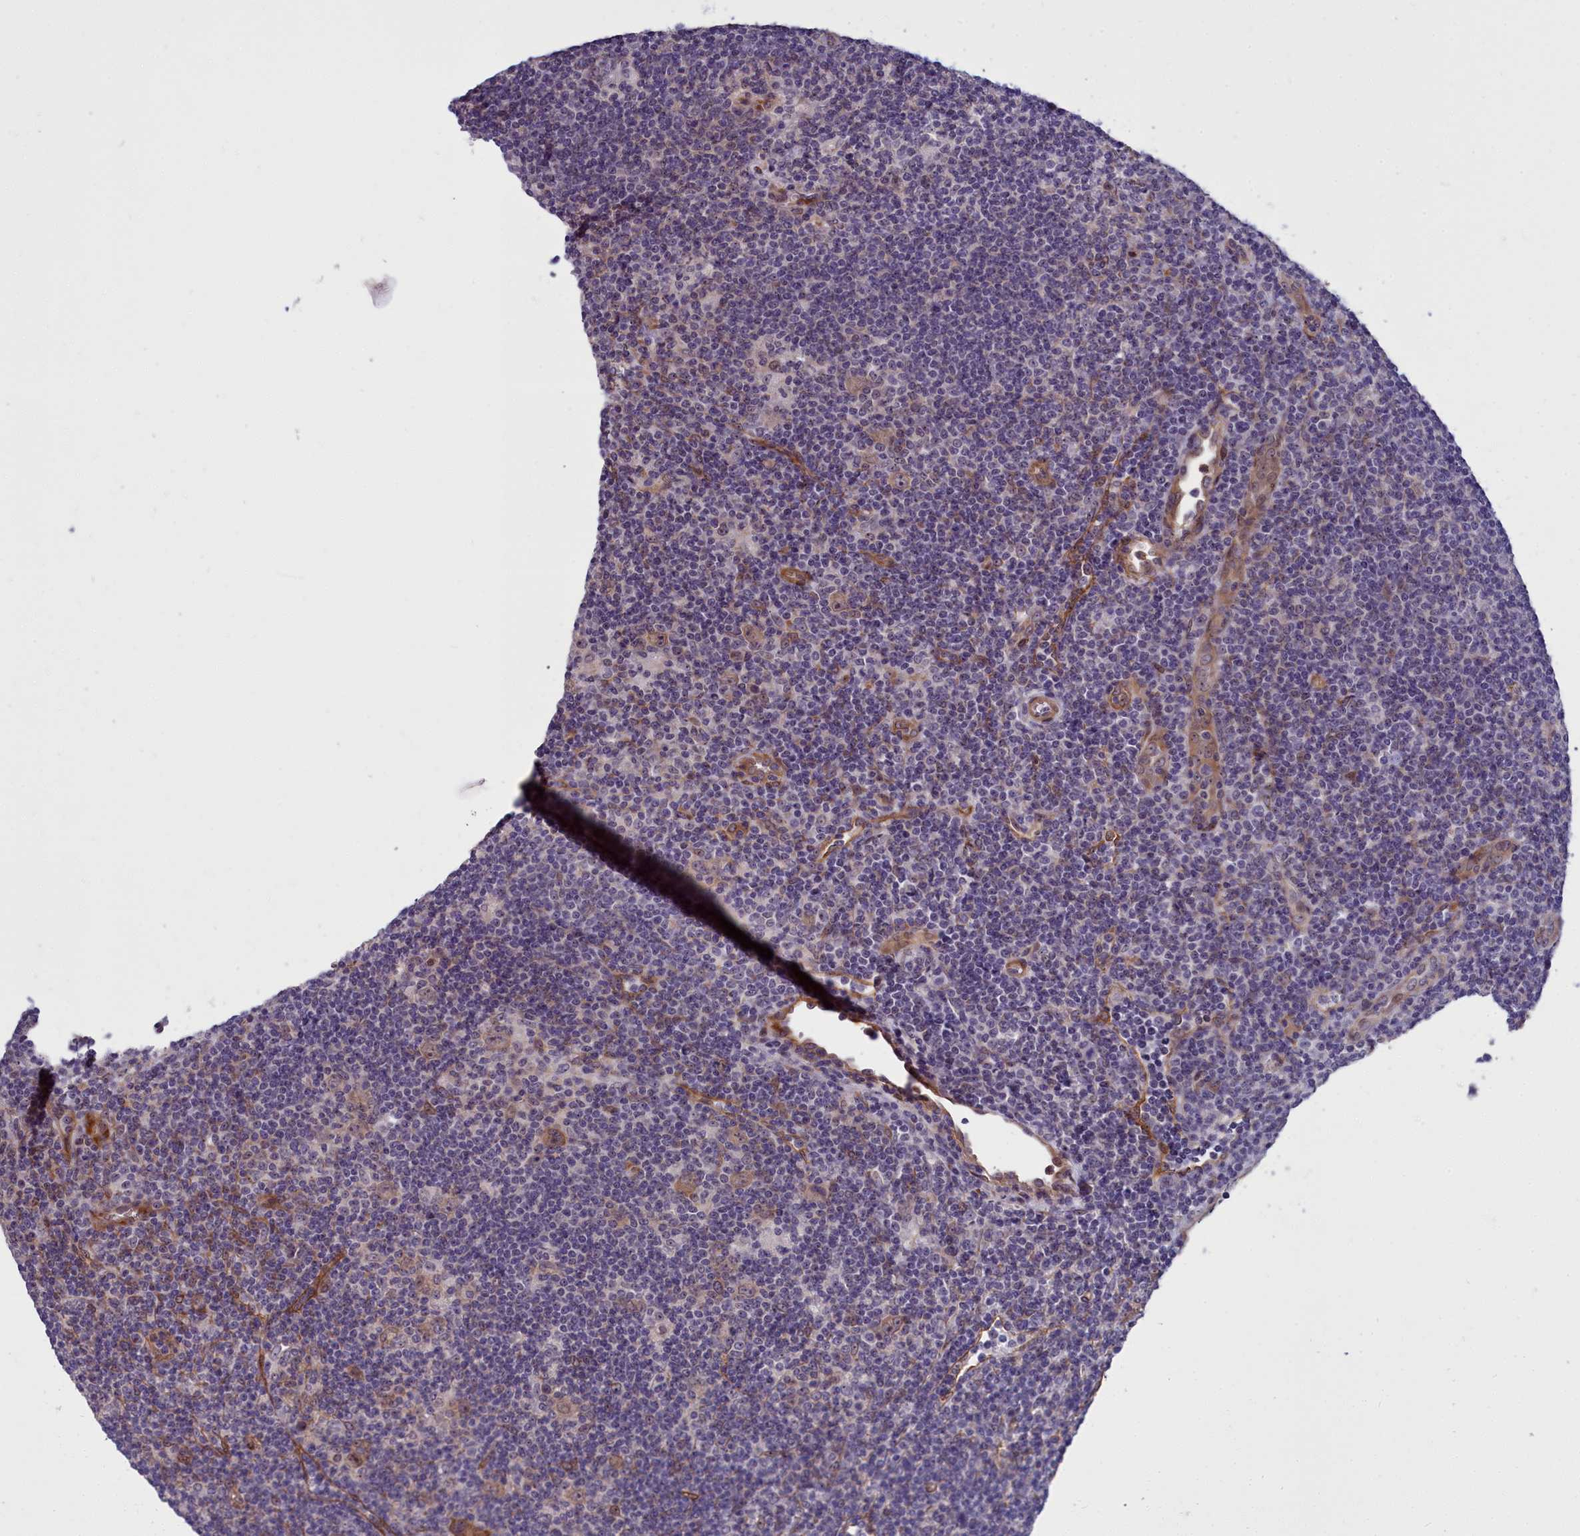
{"staining": {"intensity": "weak", "quantity": "25%-75%", "location": "cytoplasmic/membranous,nuclear"}, "tissue": "lymphoma", "cell_type": "Tumor cells", "image_type": "cancer", "snomed": [{"axis": "morphology", "description": "Hodgkin's disease, NOS"}, {"axis": "topography", "description": "Lymph node"}], "caption": "IHC micrograph of Hodgkin's disease stained for a protein (brown), which displays low levels of weak cytoplasmic/membranous and nuclear positivity in approximately 25%-75% of tumor cells.", "gene": "BCAR1", "patient": {"sex": "female", "age": 57}}